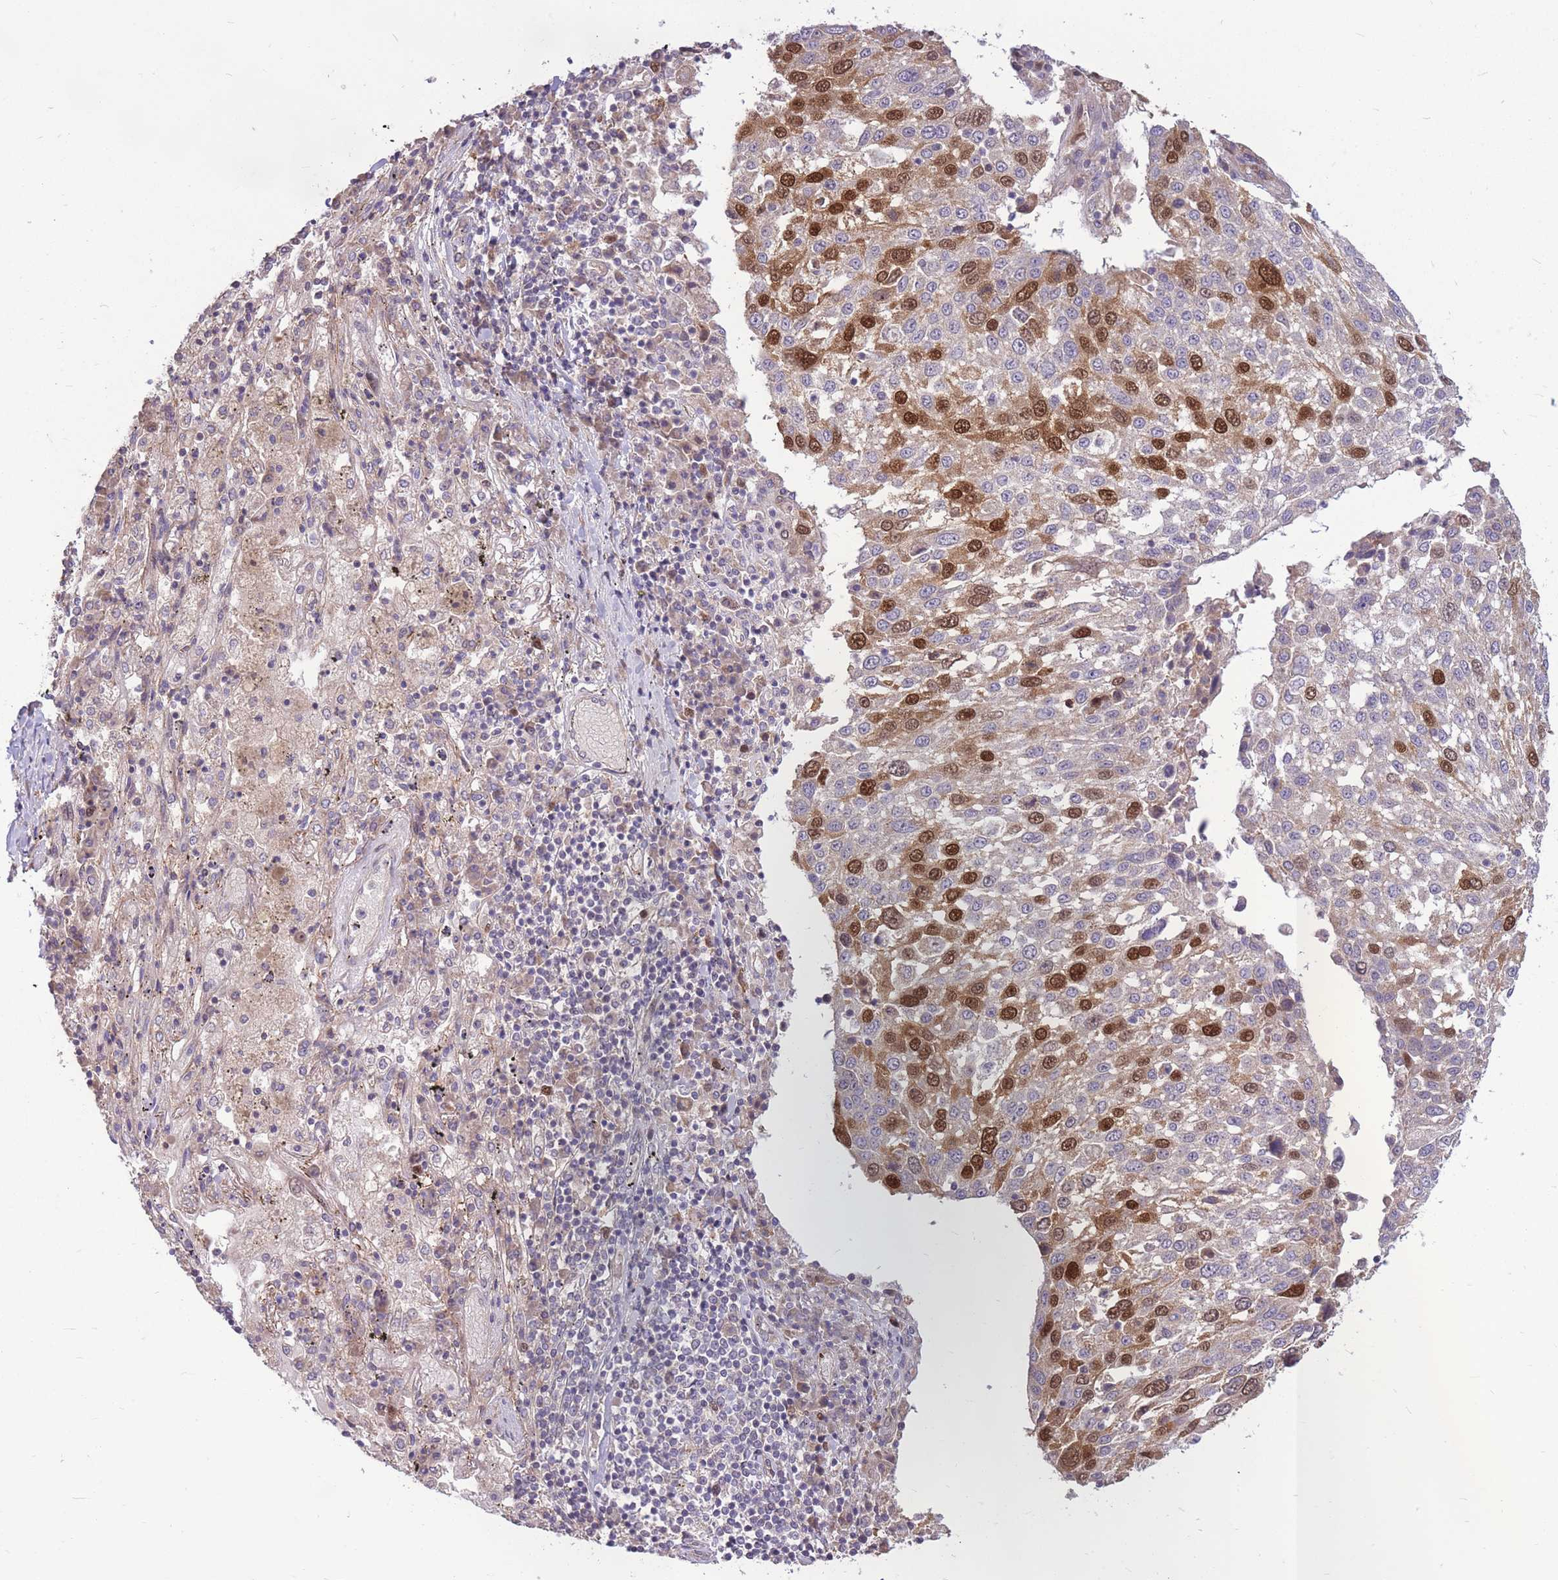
{"staining": {"intensity": "strong", "quantity": "25%-75%", "location": "cytoplasmic/membranous,nuclear"}, "tissue": "lung cancer", "cell_type": "Tumor cells", "image_type": "cancer", "snomed": [{"axis": "morphology", "description": "Squamous cell carcinoma, NOS"}, {"axis": "topography", "description": "Lung"}], "caption": "Tumor cells show high levels of strong cytoplasmic/membranous and nuclear expression in about 25%-75% of cells in human lung cancer.", "gene": "GMNN", "patient": {"sex": "male", "age": 65}}